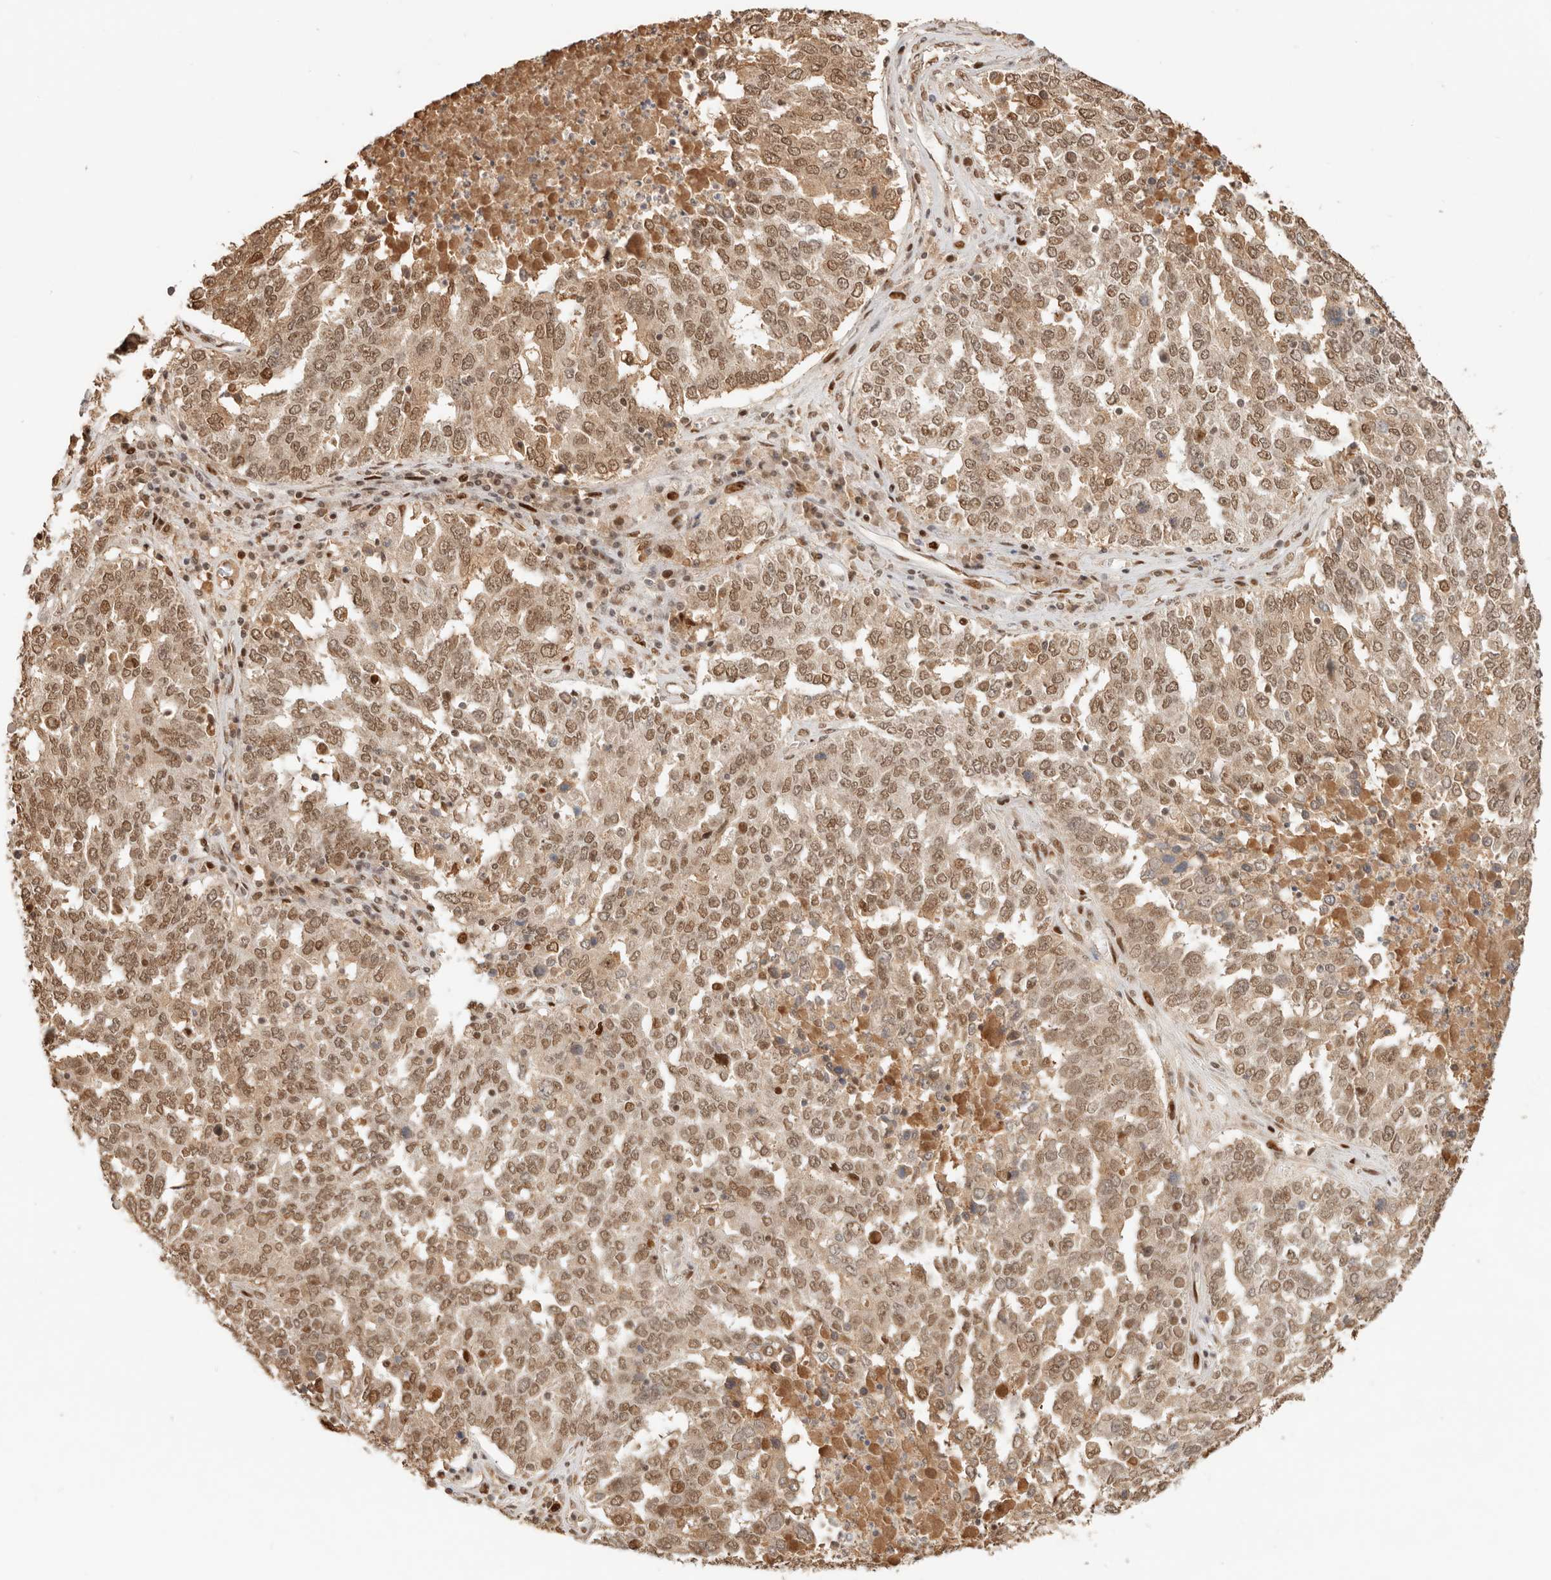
{"staining": {"intensity": "moderate", "quantity": ">75%", "location": "nuclear"}, "tissue": "ovarian cancer", "cell_type": "Tumor cells", "image_type": "cancer", "snomed": [{"axis": "morphology", "description": "Carcinoma, endometroid"}, {"axis": "topography", "description": "Ovary"}], "caption": "High-power microscopy captured an immunohistochemistry photomicrograph of ovarian cancer, revealing moderate nuclear staining in approximately >75% of tumor cells.", "gene": "NPAS2", "patient": {"sex": "female", "age": 62}}